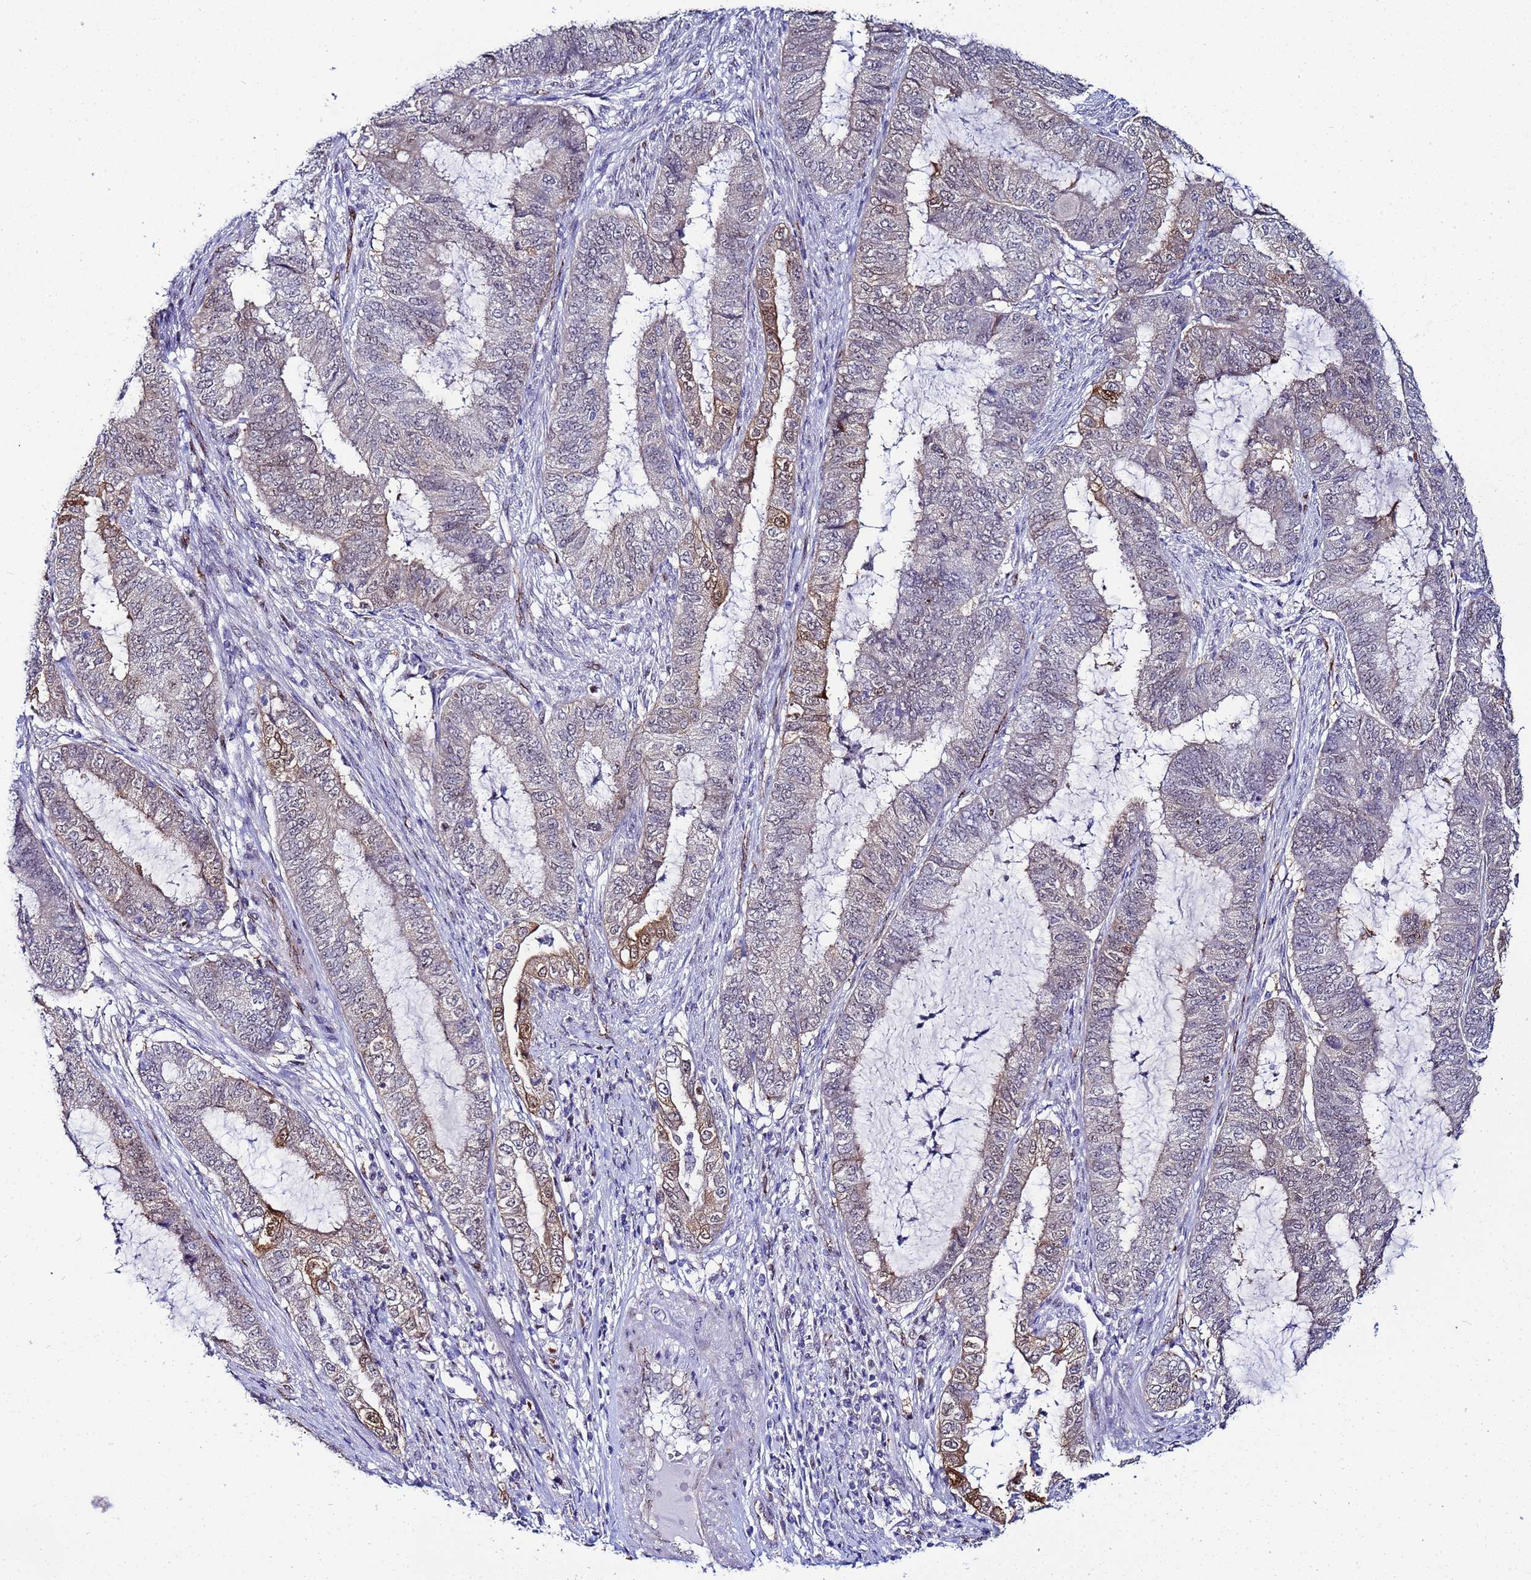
{"staining": {"intensity": "moderate", "quantity": "<25%", "location": "cytoplasmic/membranous,nuclear"}, "tissue": "endometrial cancer", "cell_type": "Tumor cells", "image_type": "cancer", "snomed": [{"axis": "morphology", "description": "Adenocarcinoma, NOS"}, {"axis": "topography", "description": "Endometrium"}], "caption": "Moderate cytoplasmic/membranous and nuclear staining for a protein is seen in about <25% of tumor cells of adenocarcinoma (endometrial) using IHC.", "gene": "SLC25A37", "patient": {"sex": "female", "age": 51}}